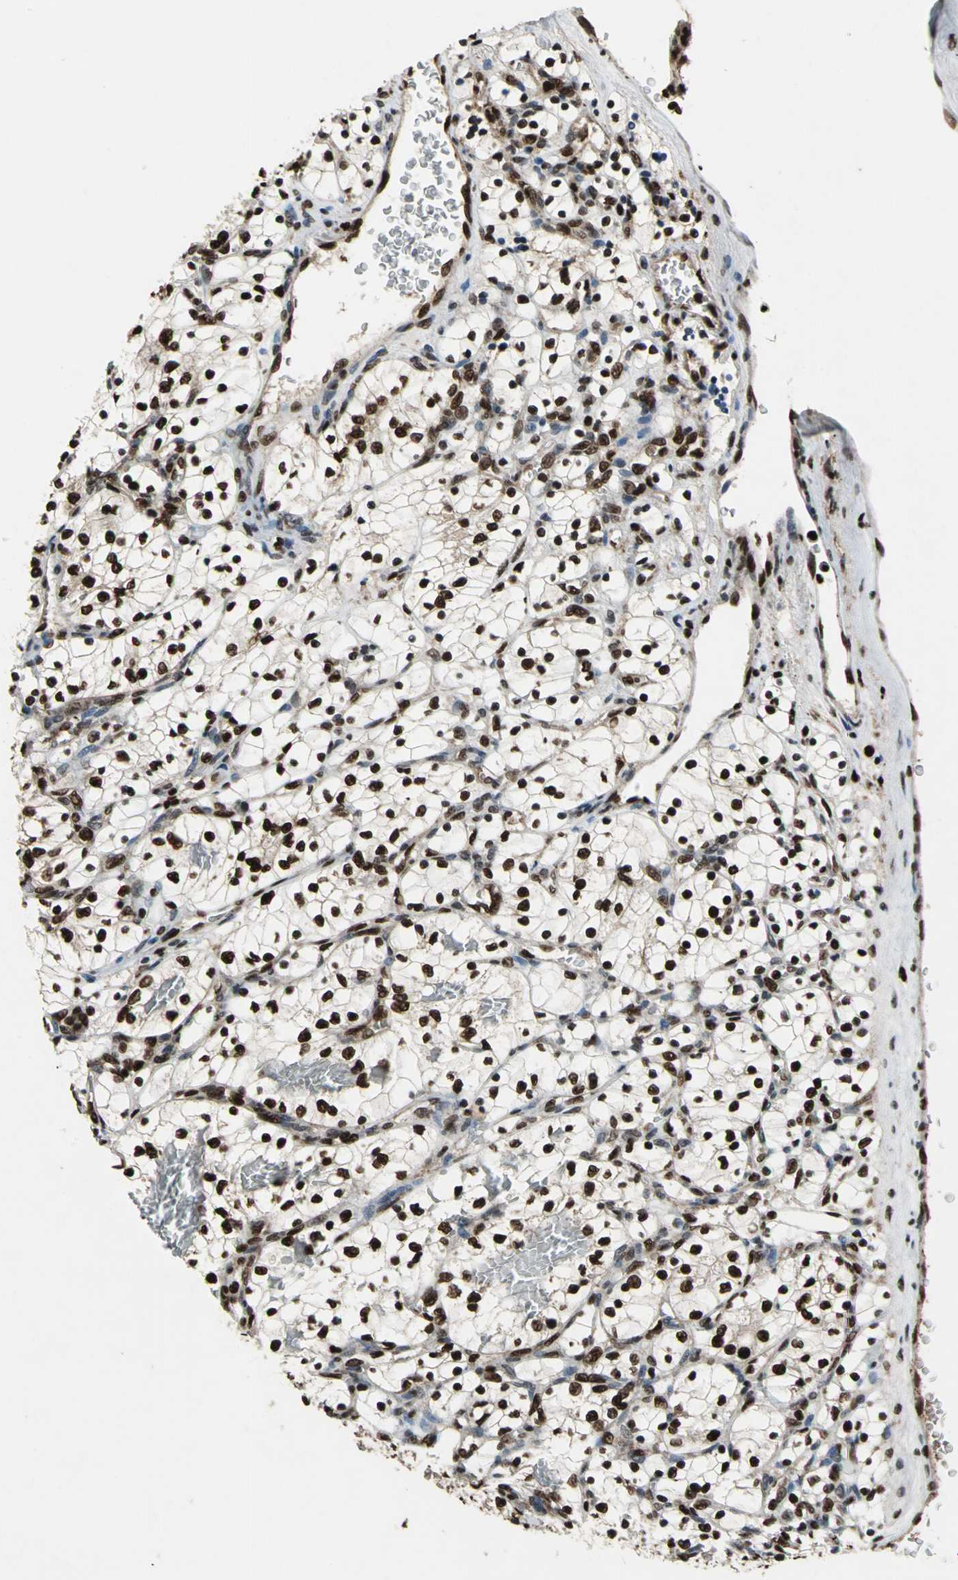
{"staining": {"intensity": "strong", "quantity": ">75%", "location": "nuclear"}, "tissue": "renal cancer", "cell_type": "Tumor cells", "image_type": "cancer", "snomed": [{"axis": "morphology", "description": "Adenocarcinoma, NOS"}, {"axis": "topography", "description": "Kidney"}], "caption": "This image demonstrates IHC staining of human renal cancer, with high strong nuclear expression in approximately >75% of tumor cells.", "gene": "ANP32A", "patient": {"sex": "female", "age": 69}}